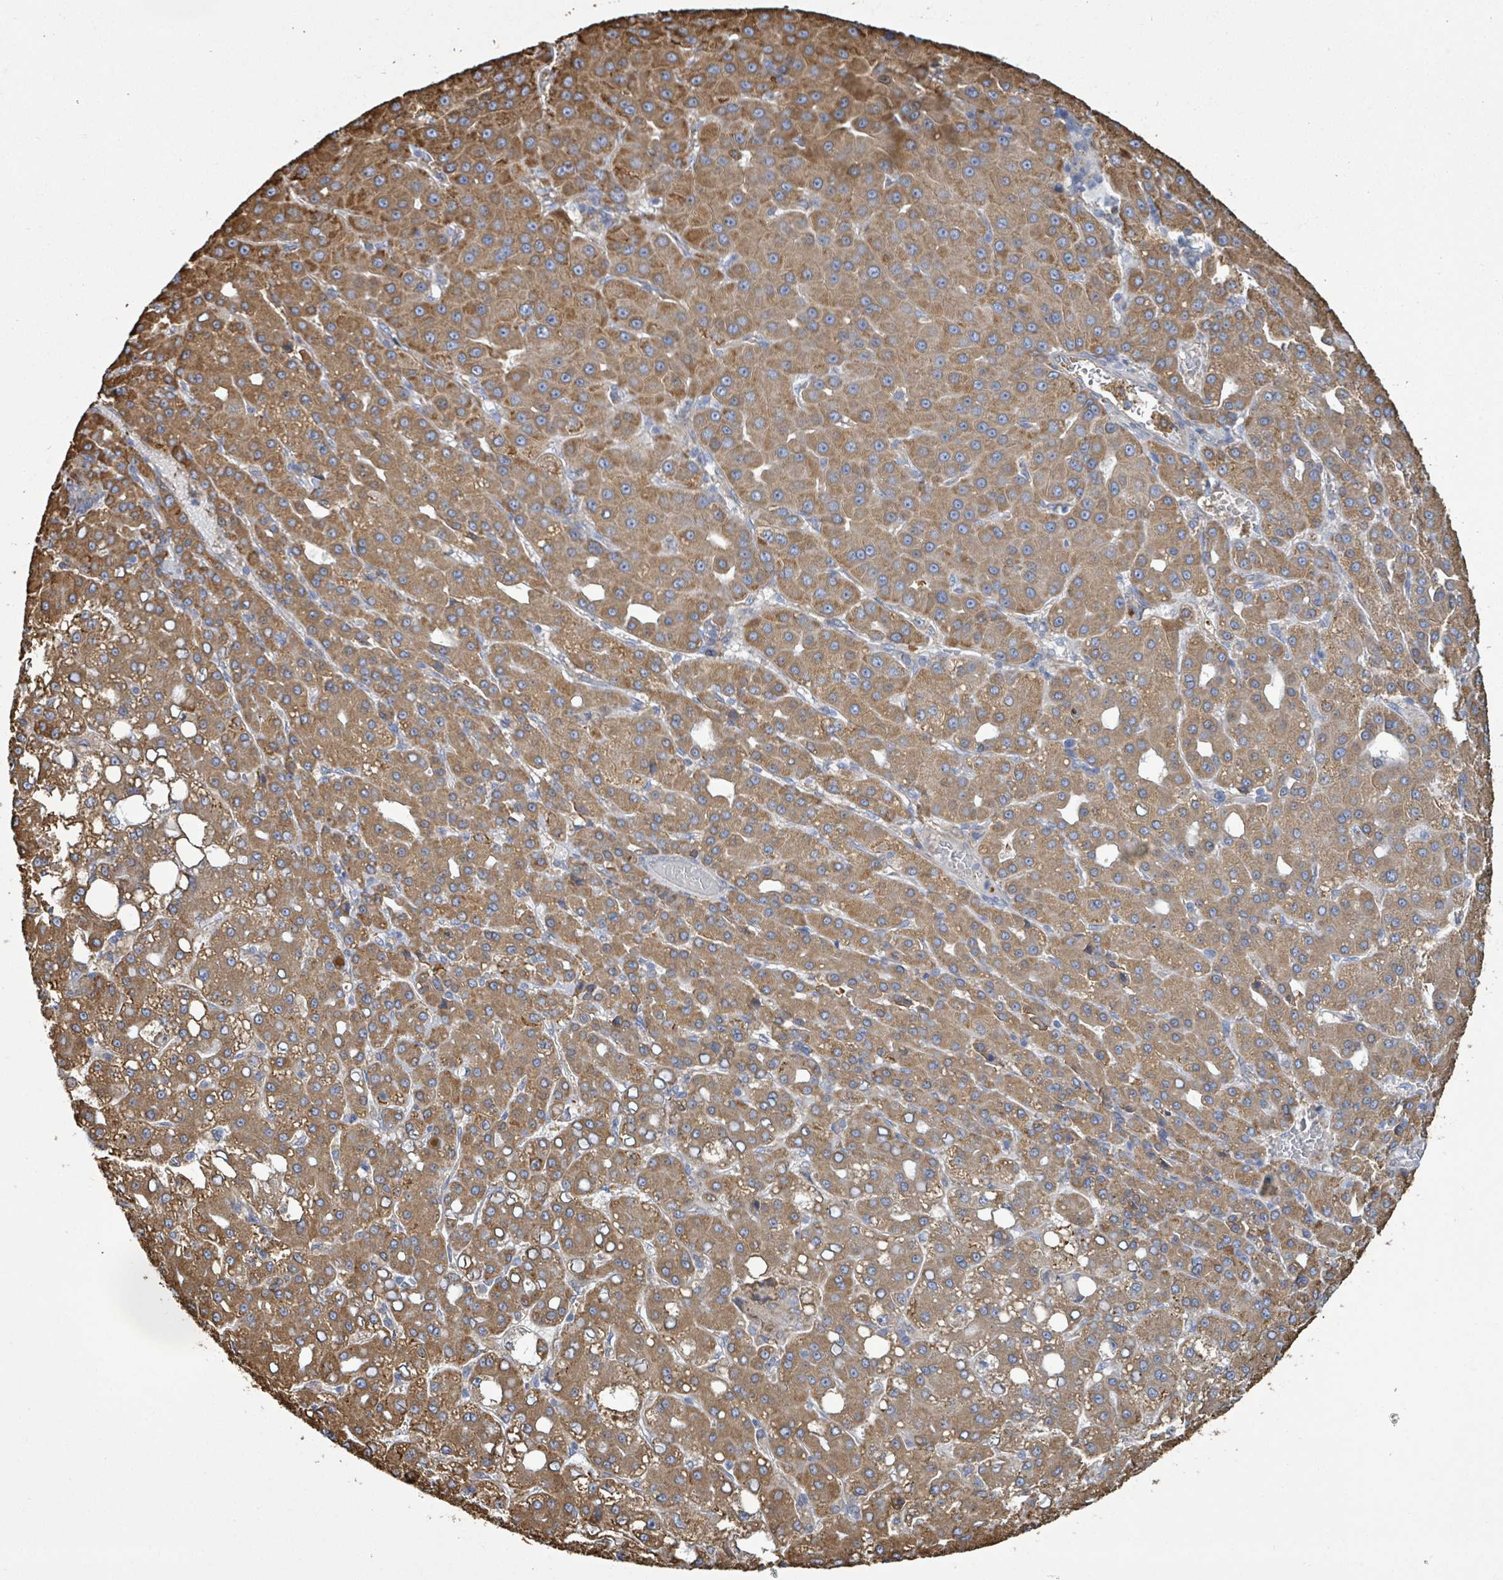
{"staining": {"intensity": "moderate", "quantity": ">75%", "location": "cytoplasmic/membranous"}, "tissue": "liver cancer", "cell_type": "Tumor cells", "image_type": "cancer", "snomed": [{"axis": "morphology", "description": "Carcinoma, Hepatocellular, NOS"}, {"axis": "topography", "description": "Liver"}], "caption": "There is medium levels of moderate cytoplasmic/membranous expression in tumor cells of liver hepatocellular carcinoma, as demonstrated by immunohistochemical staining (brown color).", "gene": "RFPL4A", "patient": {"sex": "male", "age": 65}}